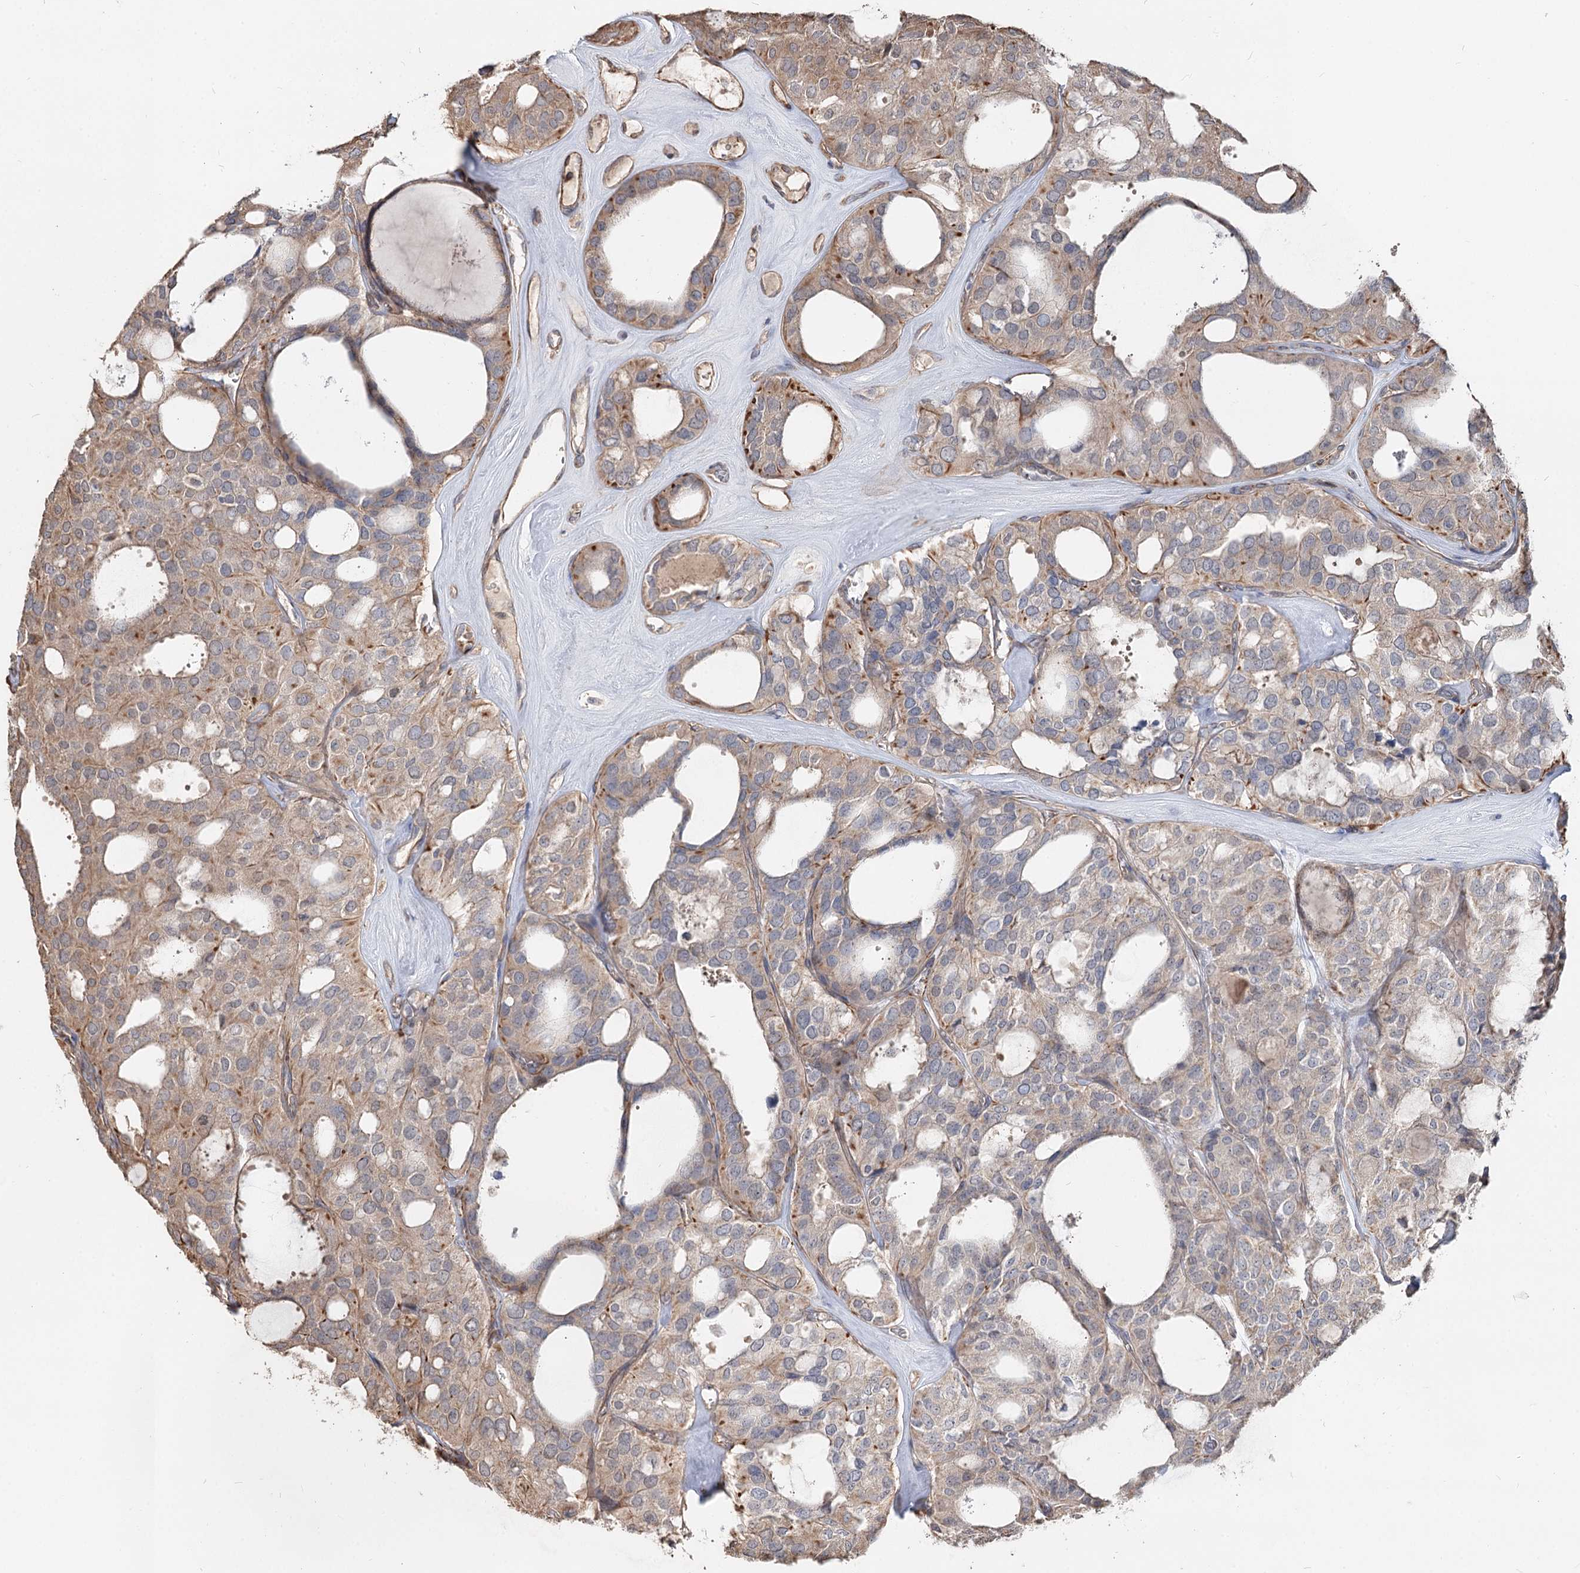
{"staining": {"intensity": "weak", "quantity": "25%-75%", "location": "cytoplasmic/membranous"}, "tissue": "thyroid cancer", "cell_type": "Tumor cells", "image_type": "cancer", "snomed": [{"axis": "morphology", "description": "Follicular adenoma carcinoma, NOS"}, {"axis": "topography", "description": "Thyroid gland"}], "caption": "Follicular adenoma carcinoma (thyroid) stained with a protein marker reveals weak staining in tumor cells.", "gene": "SPART", "patient": {"sex": "male", "age": 75}}